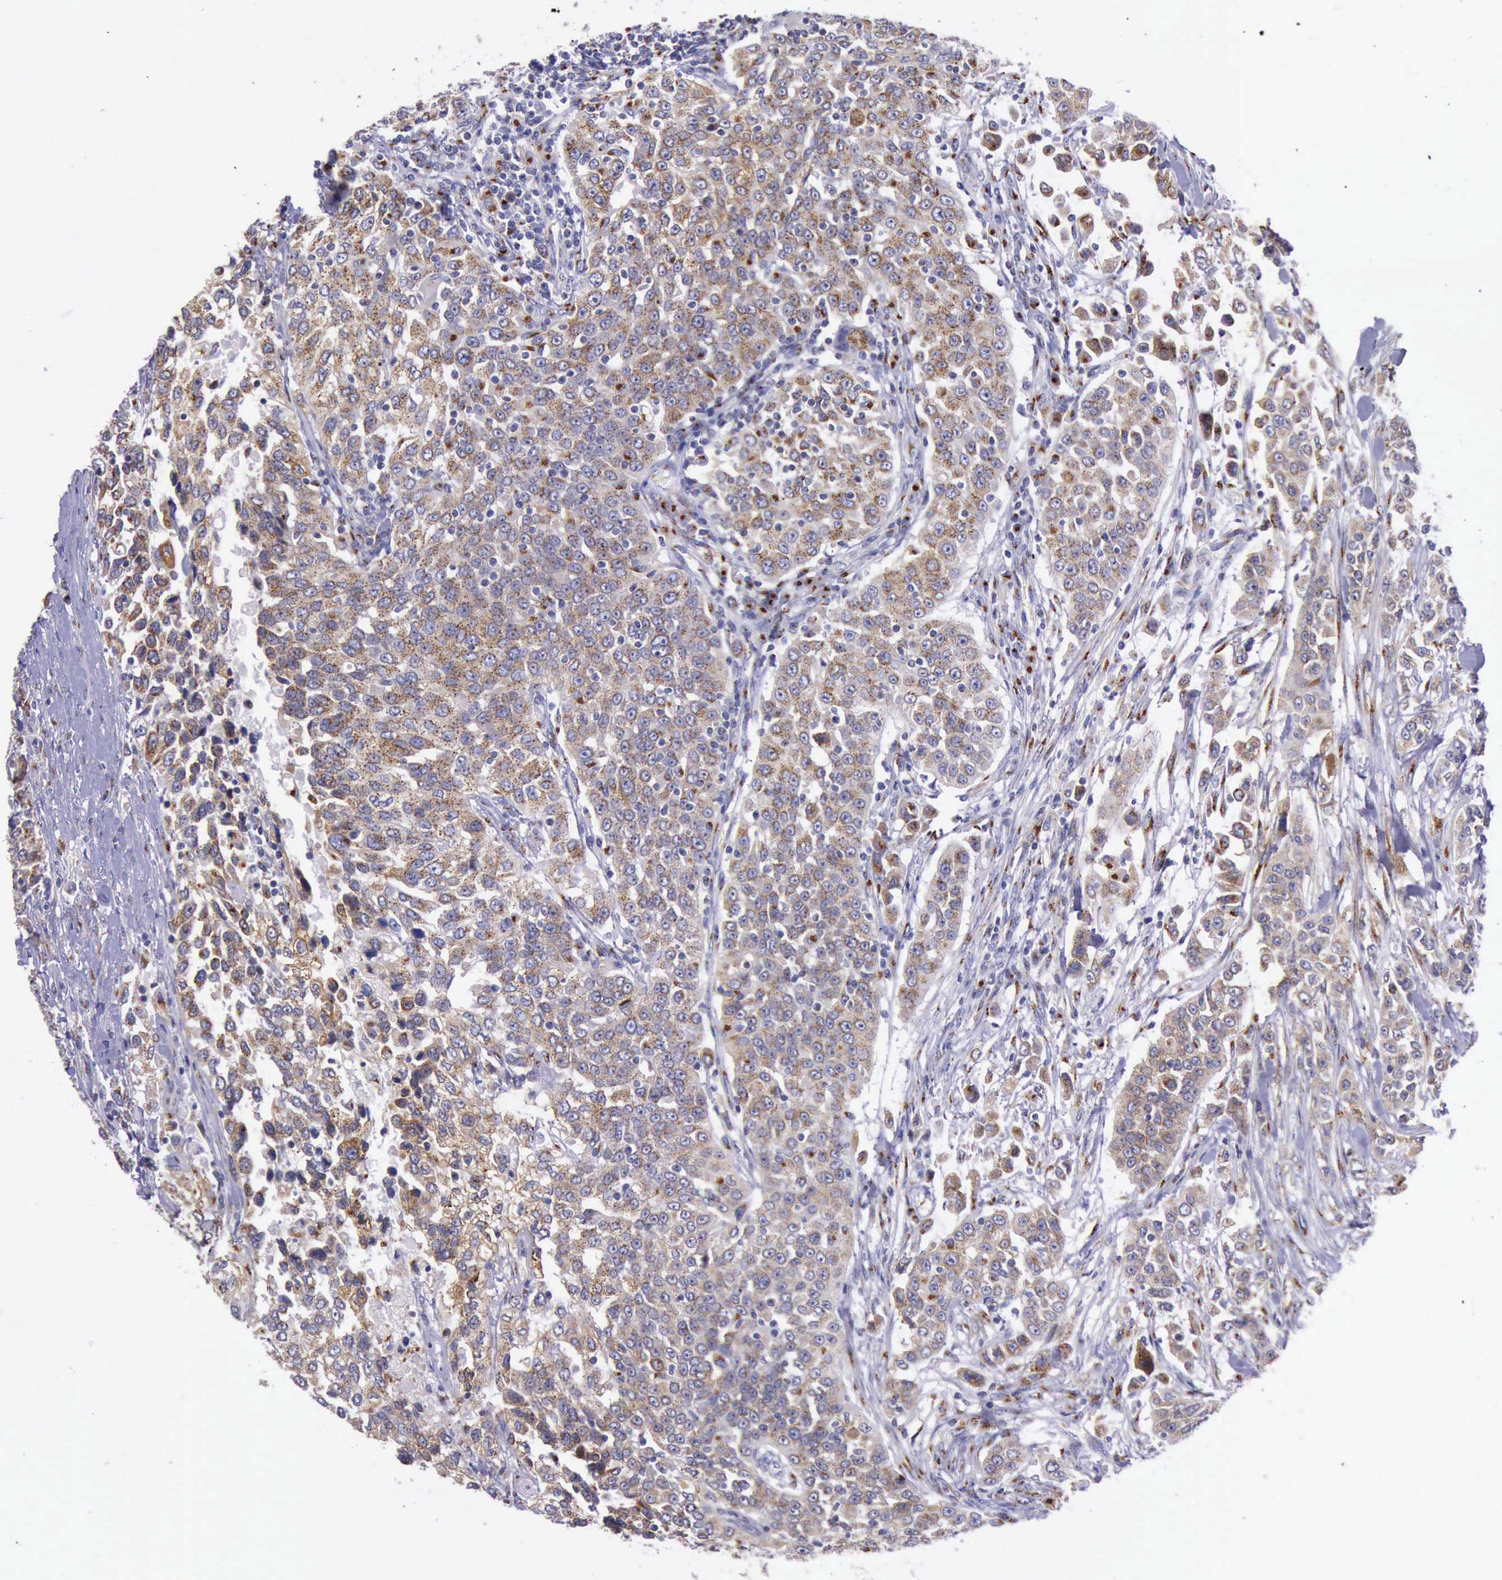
{"staining": {"intensity": "strong", "quantity": ">75%", "location": "cytoplasmic/membranous"}, "tissue": "urothelial cancer", "cell_type": "Tumor cells", "image_type": "cancer", "snomed": [{"axis": "morphology", "description": "Urothelial carcinoma, High grade"}, {"axis": "topography", "description": "Urinary bladder"}], "caption": "Brown immunohistochemical staining in high-grade urothelial carcinoma shows strong cytoplasmic/membranous expression in approximately >75% of tumor cells.", "gene": "GOLGA5", "patient": {"sex": "female", "age": 80}}